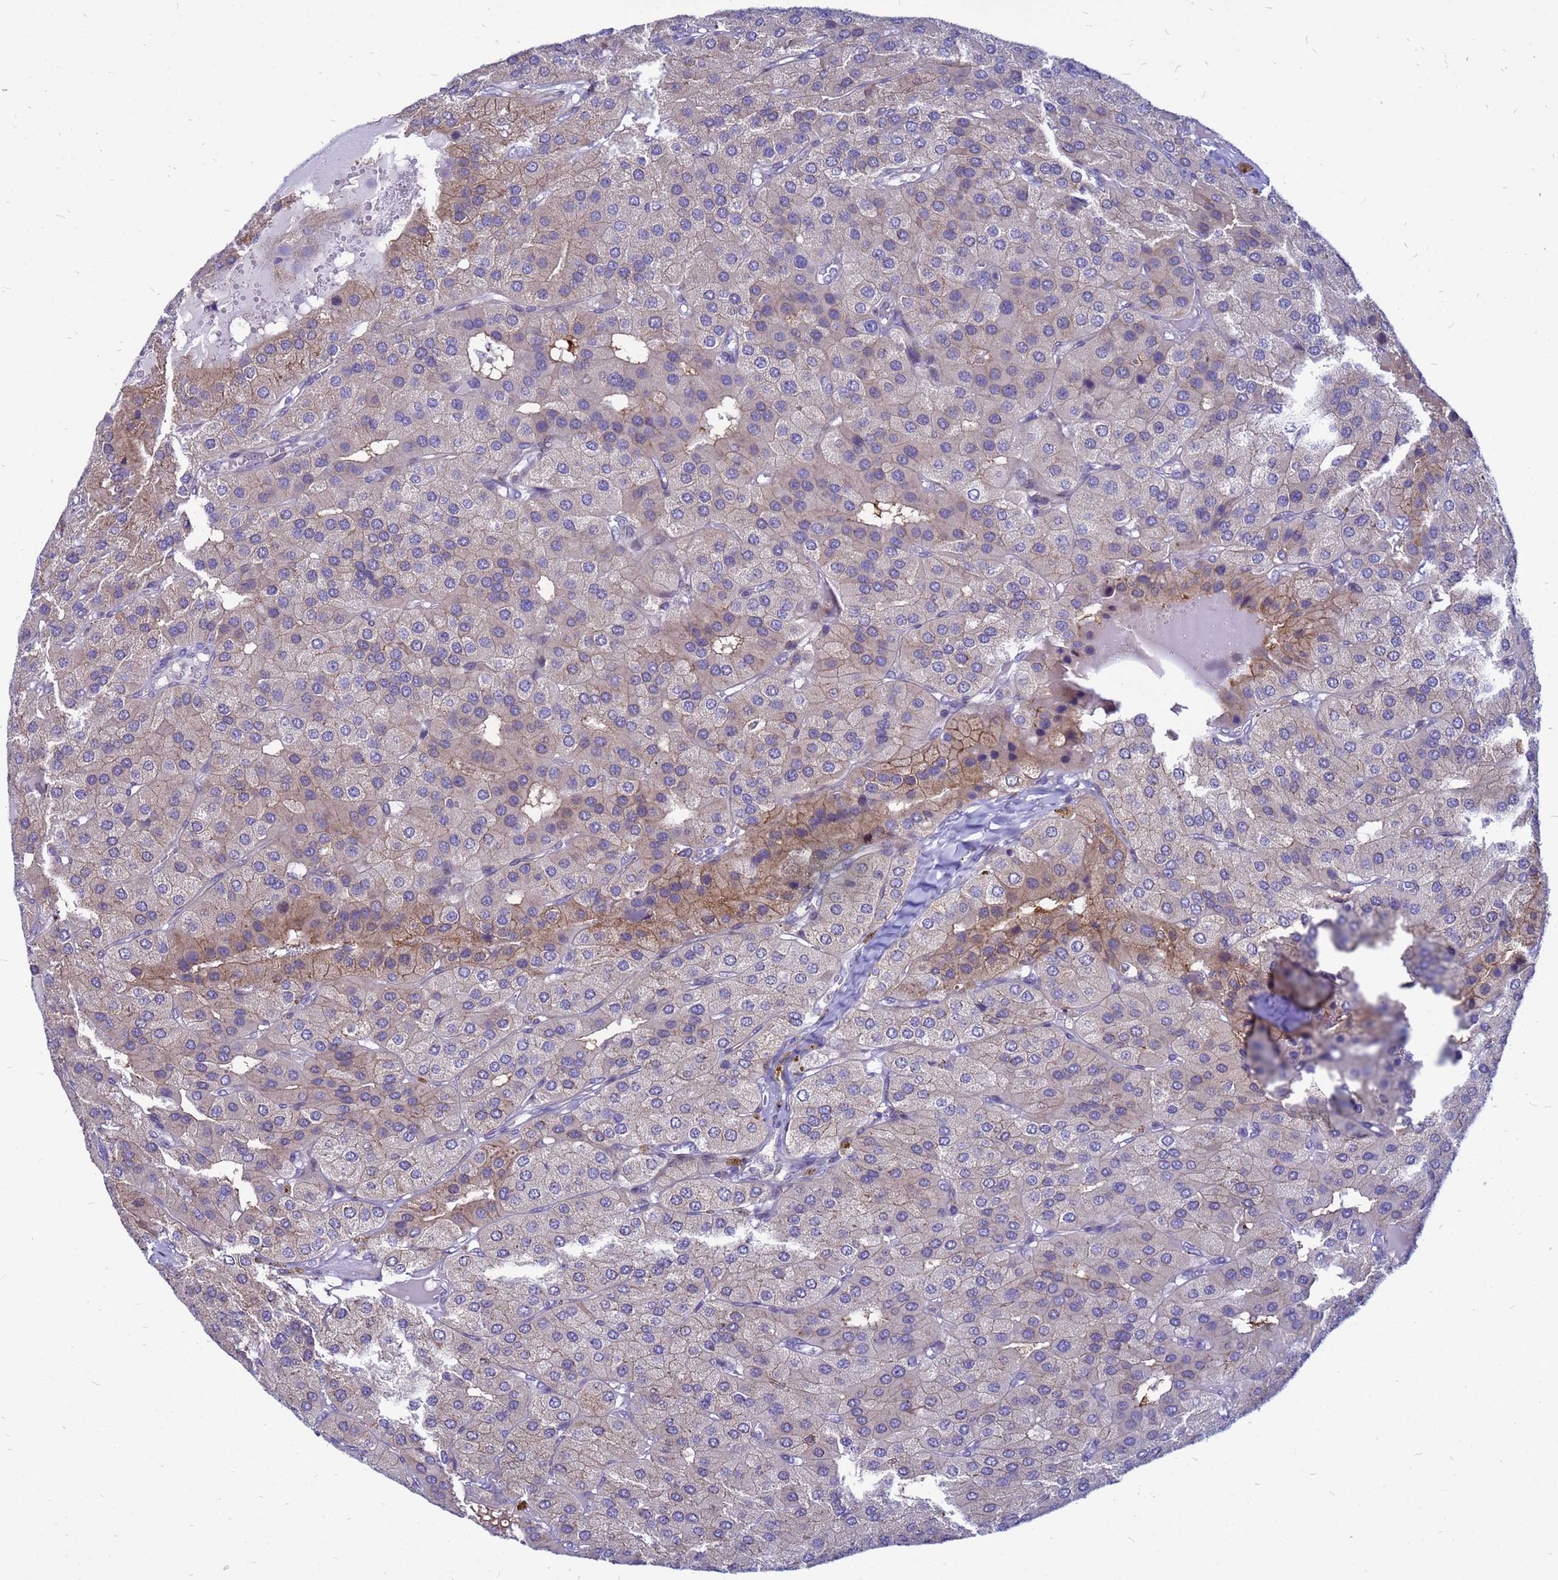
{"staining": {"intensity": "weak", "quantity": "<25%", "location": "cytoplasmic/membranous"}, "tissue": "parathyroid gland", "cell_type": "Glandular cells", "image_type": "normal", "snomed": [{"axis": "morphology", "description": "Normal tissue, NOS"}, {"axis": "morphology", "description": "Adenoma, NOS"}, {"axis": "topography", "description": "Parathyroid gland"}], "caption": "DAB immunohistochemical staining of unremarkable parathyroid gland reveals no significant positivity in glandular cells.", "gene": "FHIP1A", "patient": {"sex": "female", "age": 86}}